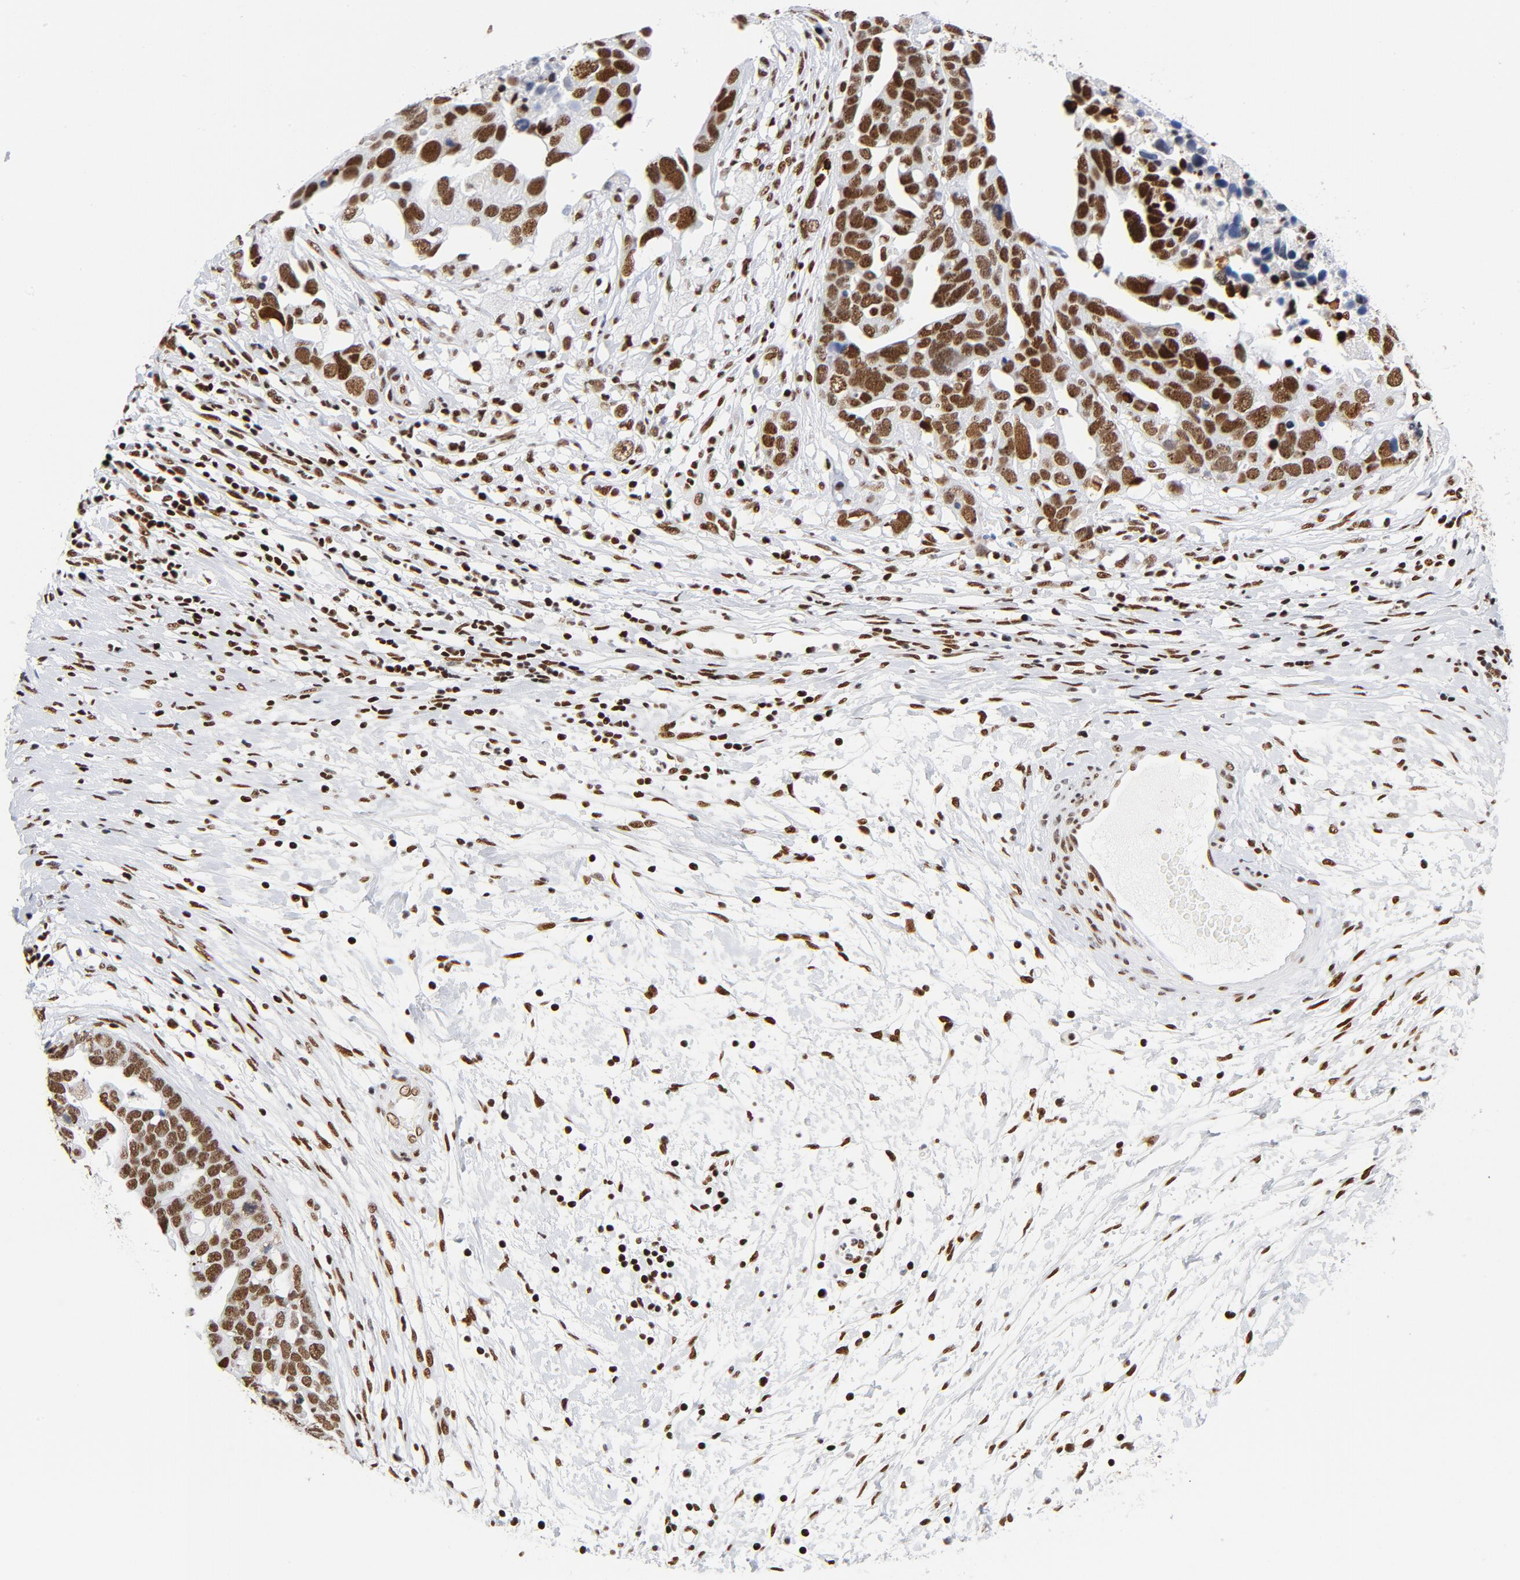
{"staining": {"intensity": "strong", "quantity": ">75%", "location": "nuclear"}, "tissue": "ovarian cancer", "cell_type": "Tumor cells", "image_type": "cancer", "snomed": [{"axis": "morphology", "description": "Cystadenocarcinoma, serous, NOS"}, {"axis": "topography", "description": "Ovary"}], "caption": "Protein positivity by immunohistochemistry (IHC) reveals strong nuclear expression in about >75% of tumor cells in ovarian cancer (serous cystadenocarcinoma).", "gene": "XRCC5", "patient": {"sex": "female", "age": 54}}